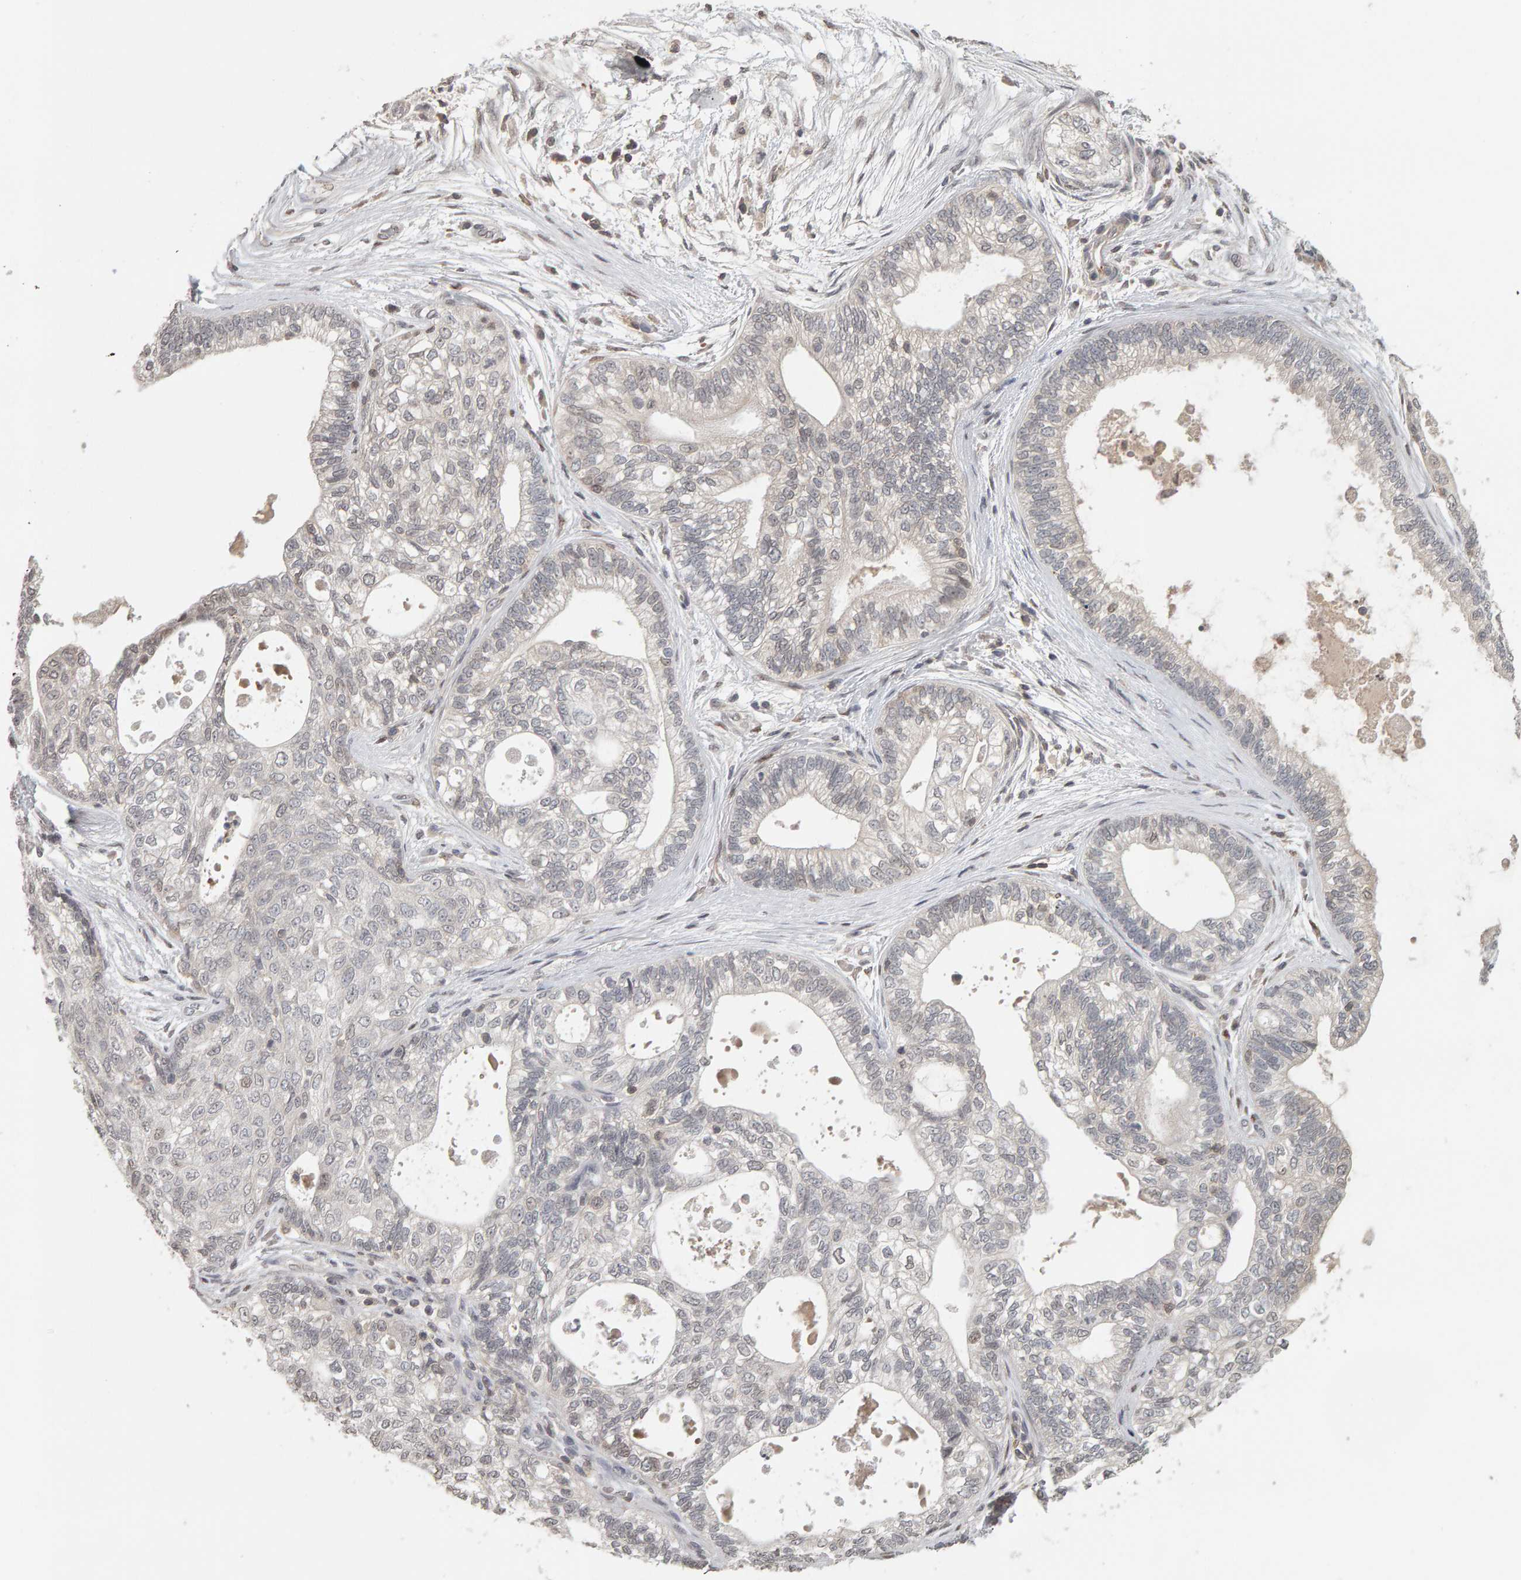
{"staining": {"intensity": "negative", "quantity": "none", "location": "none"}, "tissue": "pancreatic cancer", "cell_type": "Tumor cells", "image_type": "cancer", "snomed": [{"axis": "morphology", "description": "Adenocarcinoma, NOS"}, {"axis": "topography", "description": "Pancreas"}], "caption": "High magnification brightfield microscopy of pancreatic cancer stained with DAB (3,3'-diaminobenzidine) (brown) and counterstained with hematoxylin (blue): tumor cells show no significant expression.", "gene": "TEFM", "patient": {"sex": "male", "age": 72}}